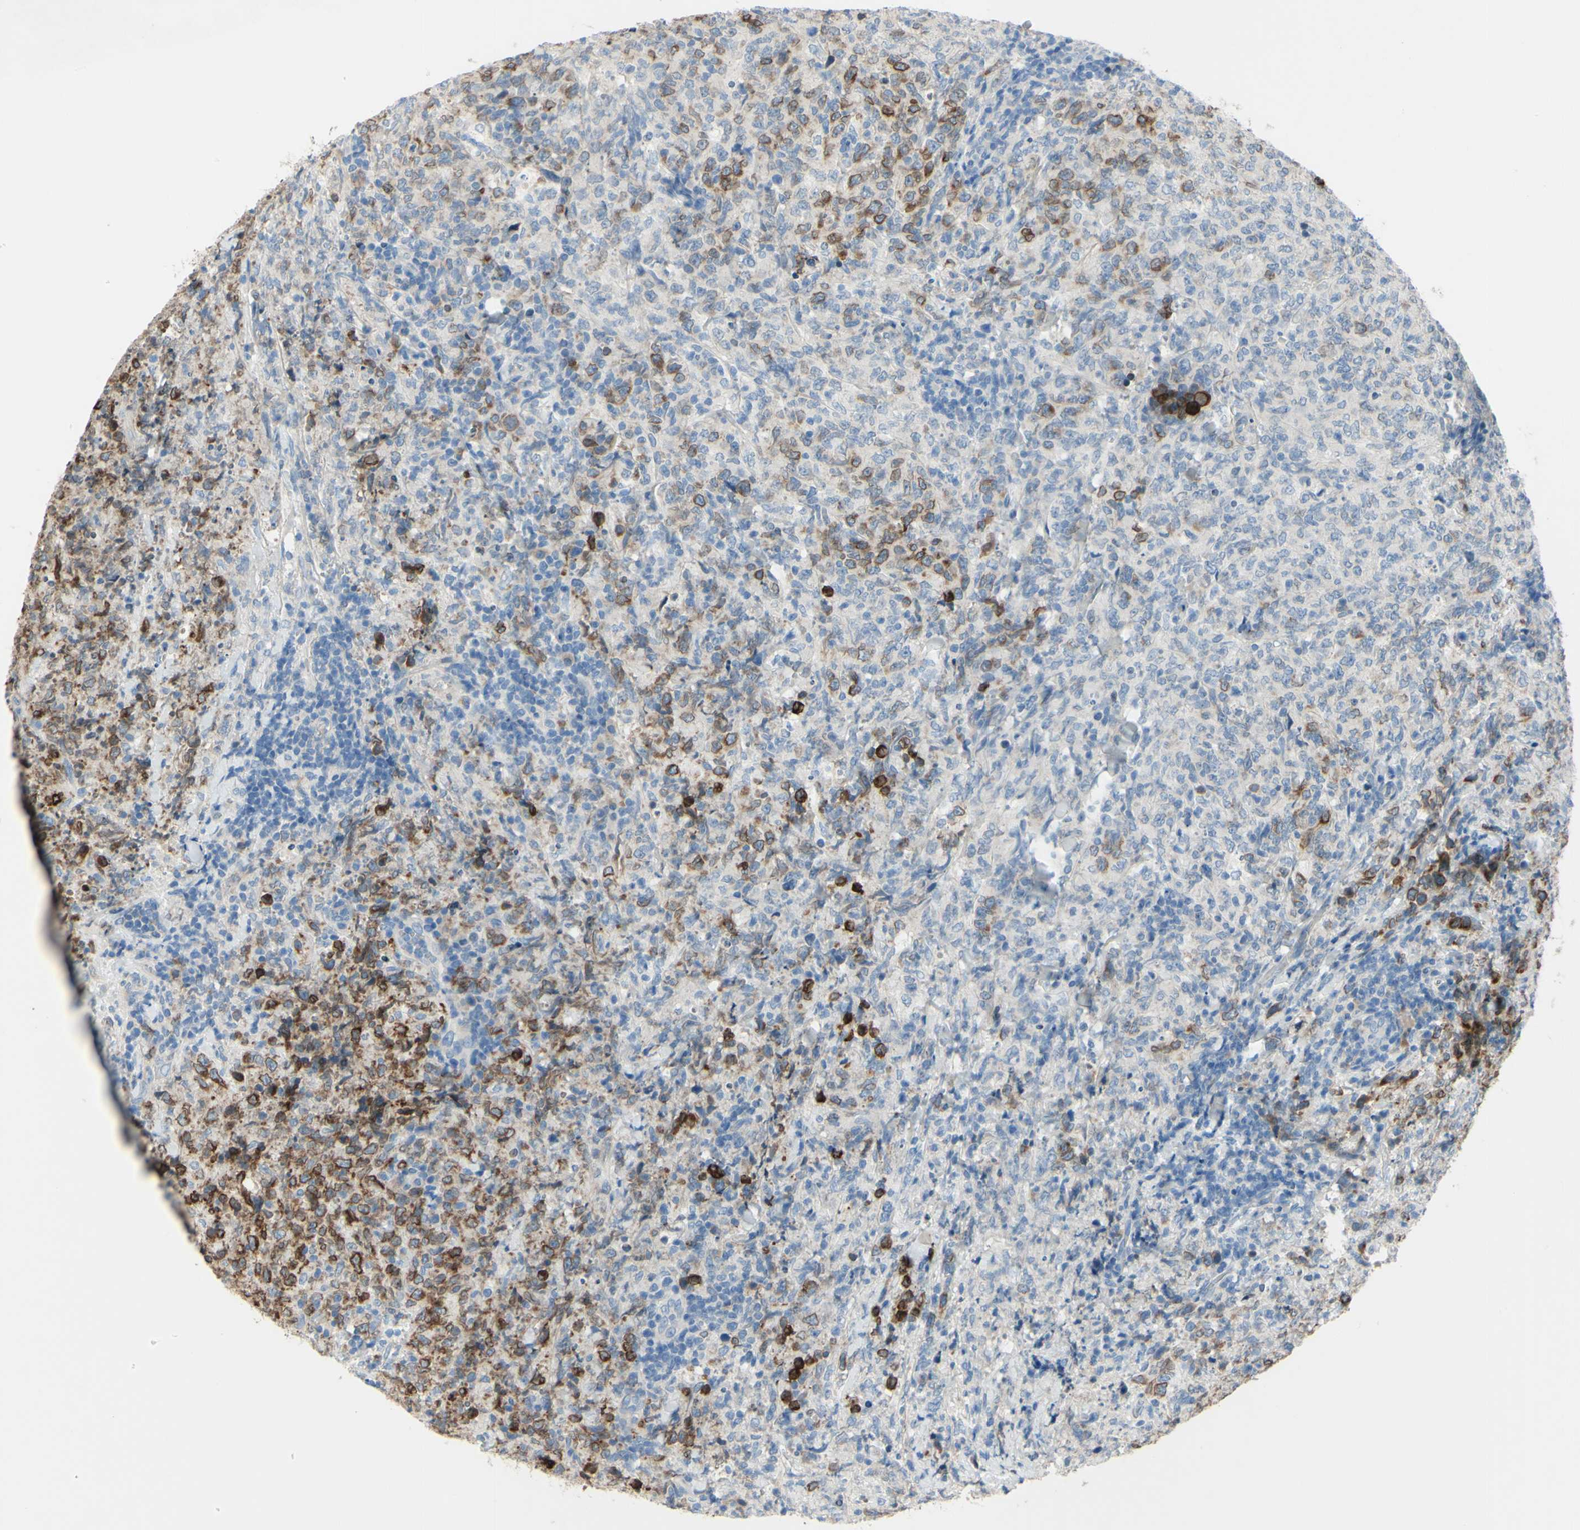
{"staining": {"intensity": "strong", "quantity": "25%-75%", "location": "cytoplasmic/membranous"}, "tissue": "lymphoma", "cell_type": "Tumor cells", "image_type": "cancer", "snomed": [{"axis": "morphology", "description": "Malignant lymphoma, non-Hodgkin's type, High grade"}, {"axis": "topography", "description": "Tonsil"}], "caption": "About 25%-75% of tumor cells in human lymphoma display strong cytoplasmic/membranous protein staining as visualized by brown immunohistochemical staining.", "gene": "FDFT1", "patient": {"sex": "female", "age": 36}}